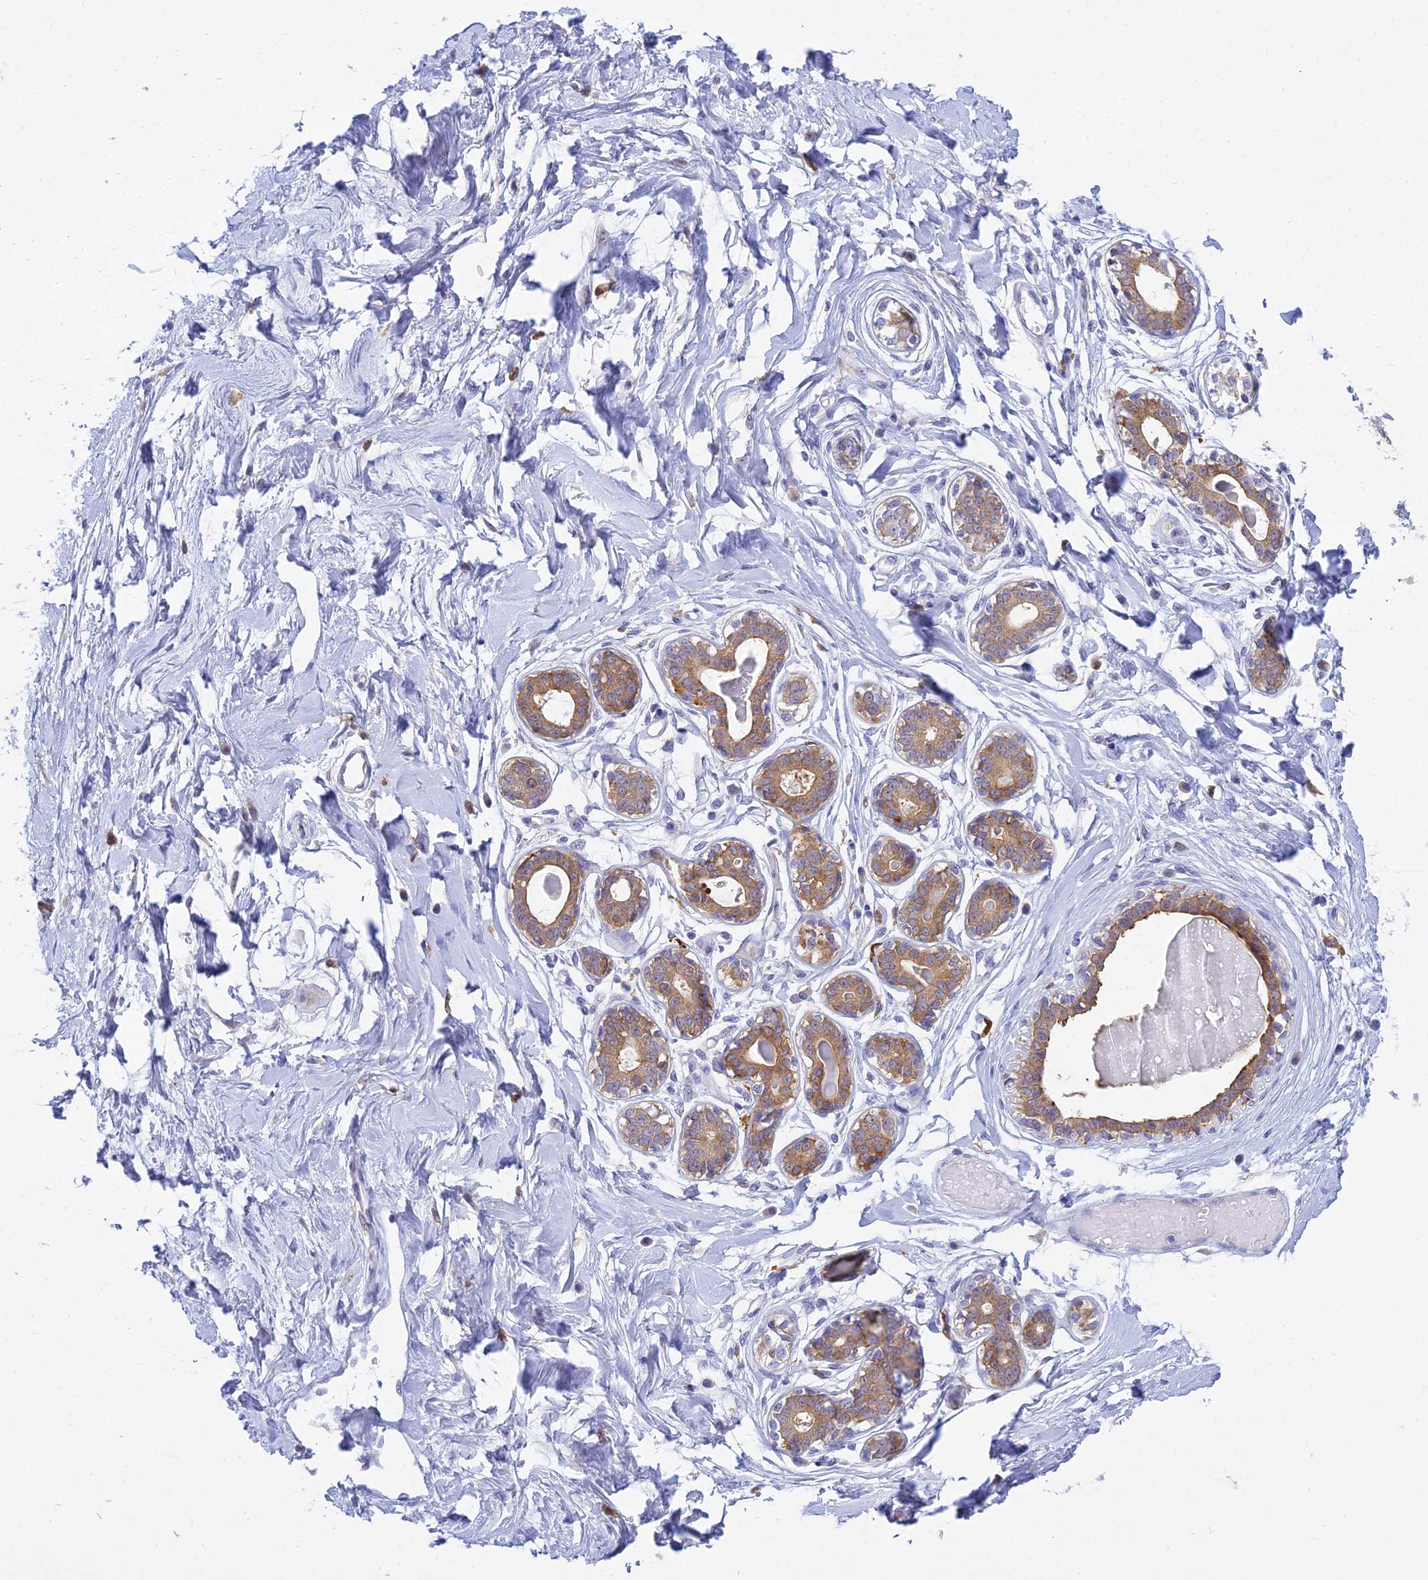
{"staining": {"intensity": "negative", "quantity": "none", "location": "none"}, "tissue": "breast", "cell_type": "Adipocytes", "image_type": "normal", "snomed": [{"axis": "morphology", "description": "Normal tissue, NOS"}, {"axis": "topography", "description": "Breast"}], "caption": "Immunohistochemistry (IHC) of benign human breast demonstrates no staining in adipocytes.", "gene": "UBE2G1", "patient": {"sex": "female", "age": 45}}